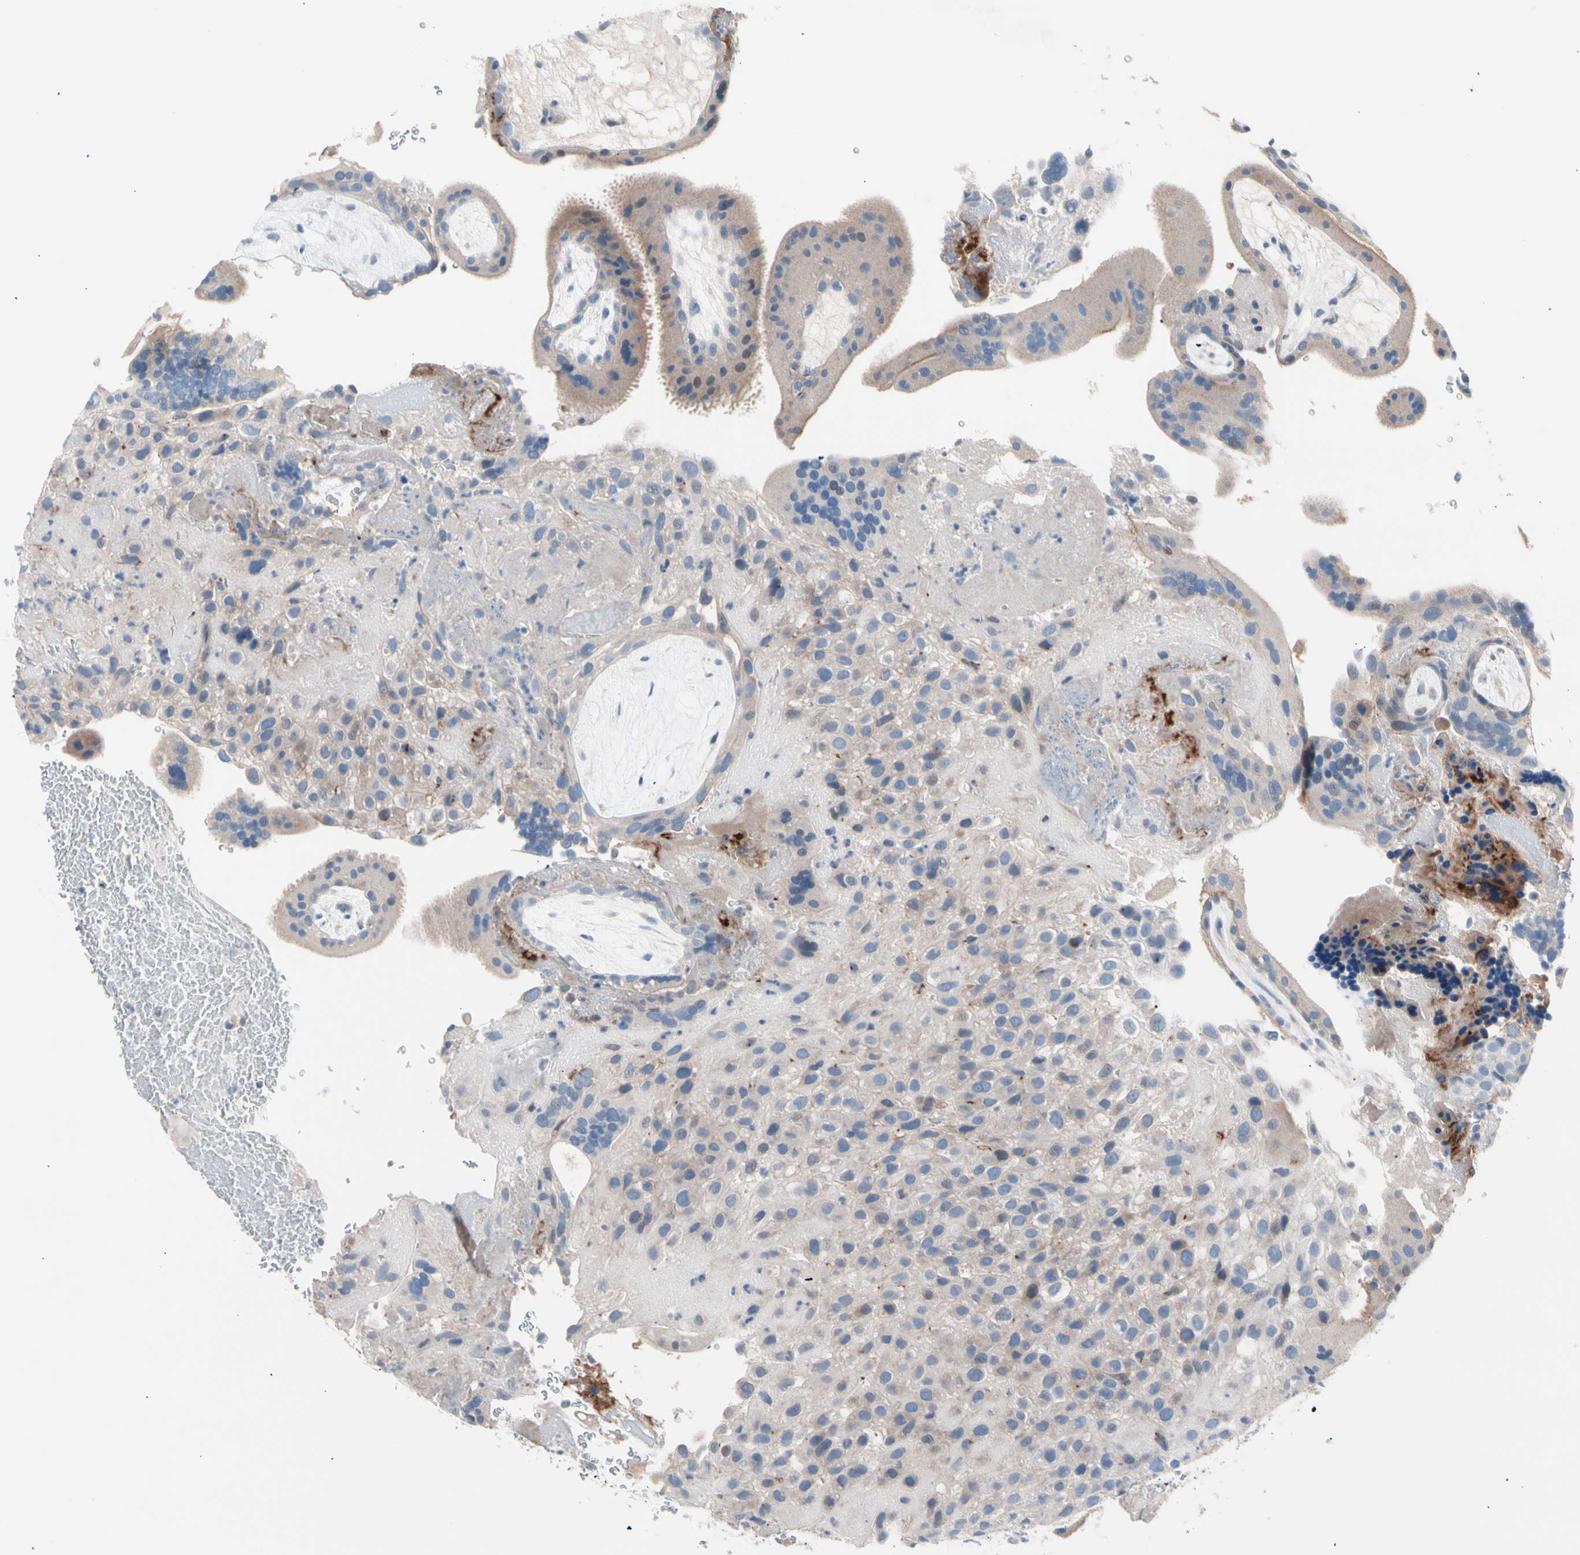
{"staining": {"intensity": "weak", "quantity": "25%-75%", "location": "cytoplasmic/membranous"}, "tissue": "placenta", "cell_type": "Decidual cells", "image_type": "normal", "snomed": [{"axis": "morphology", "description": "Normal tissue, NOS"}, {"axis": "topography", "description": "Placenta"}], "caption": "Protein analysis of normal placenta displays weak cytoplasmic/membranous expression in about 25%-75% of decidual cells. (DAB IHC, brown staining for protein, blue staining for nuclei).", "gene": "CASQ1", "patient": {"sex": "female", "age": 19}}